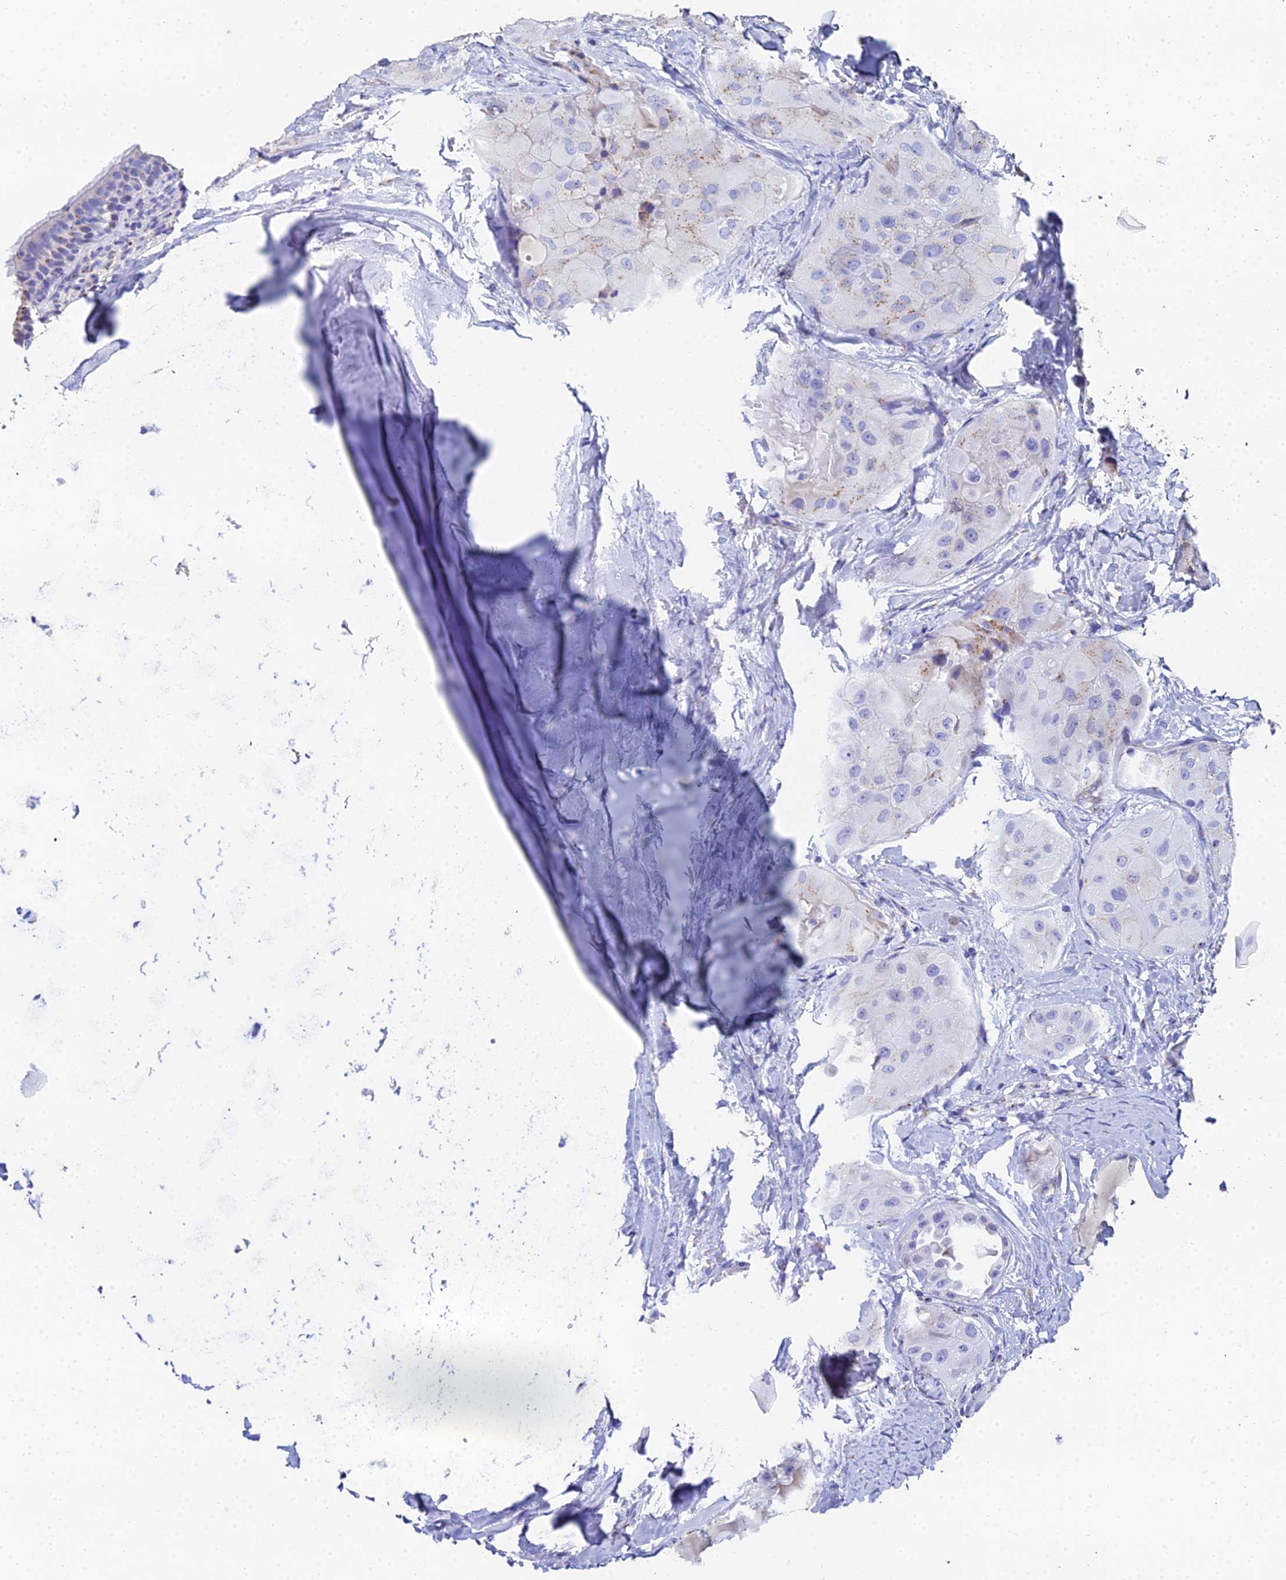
{"staining": {"intensity": "moderate", "quantity": "<25%", "location": "cytoplasmic/membranous"}, "tissue": "thyroid cancer", "cell_type": "Tumor cells", "image_type": "cancer", "snomed": [{"axis": "morphology", "description": "Normal tissue, NOS"}, {"axis": "morphology", "description": "Papillary adenocarcinoma, NOS"}, {"axis": "topography", "description": "Thyroid gland"}], "caption": "DAB (3,3'-diaminobenzidine) immunohistochemical staining of human thyroid cancer demonstrates moderate cytoplasmic/membranous protein positivity in approximately <25% of tumor cells.", "gene": "ENSG00000268674", "patient": {"sex": "female", "age": 59}}